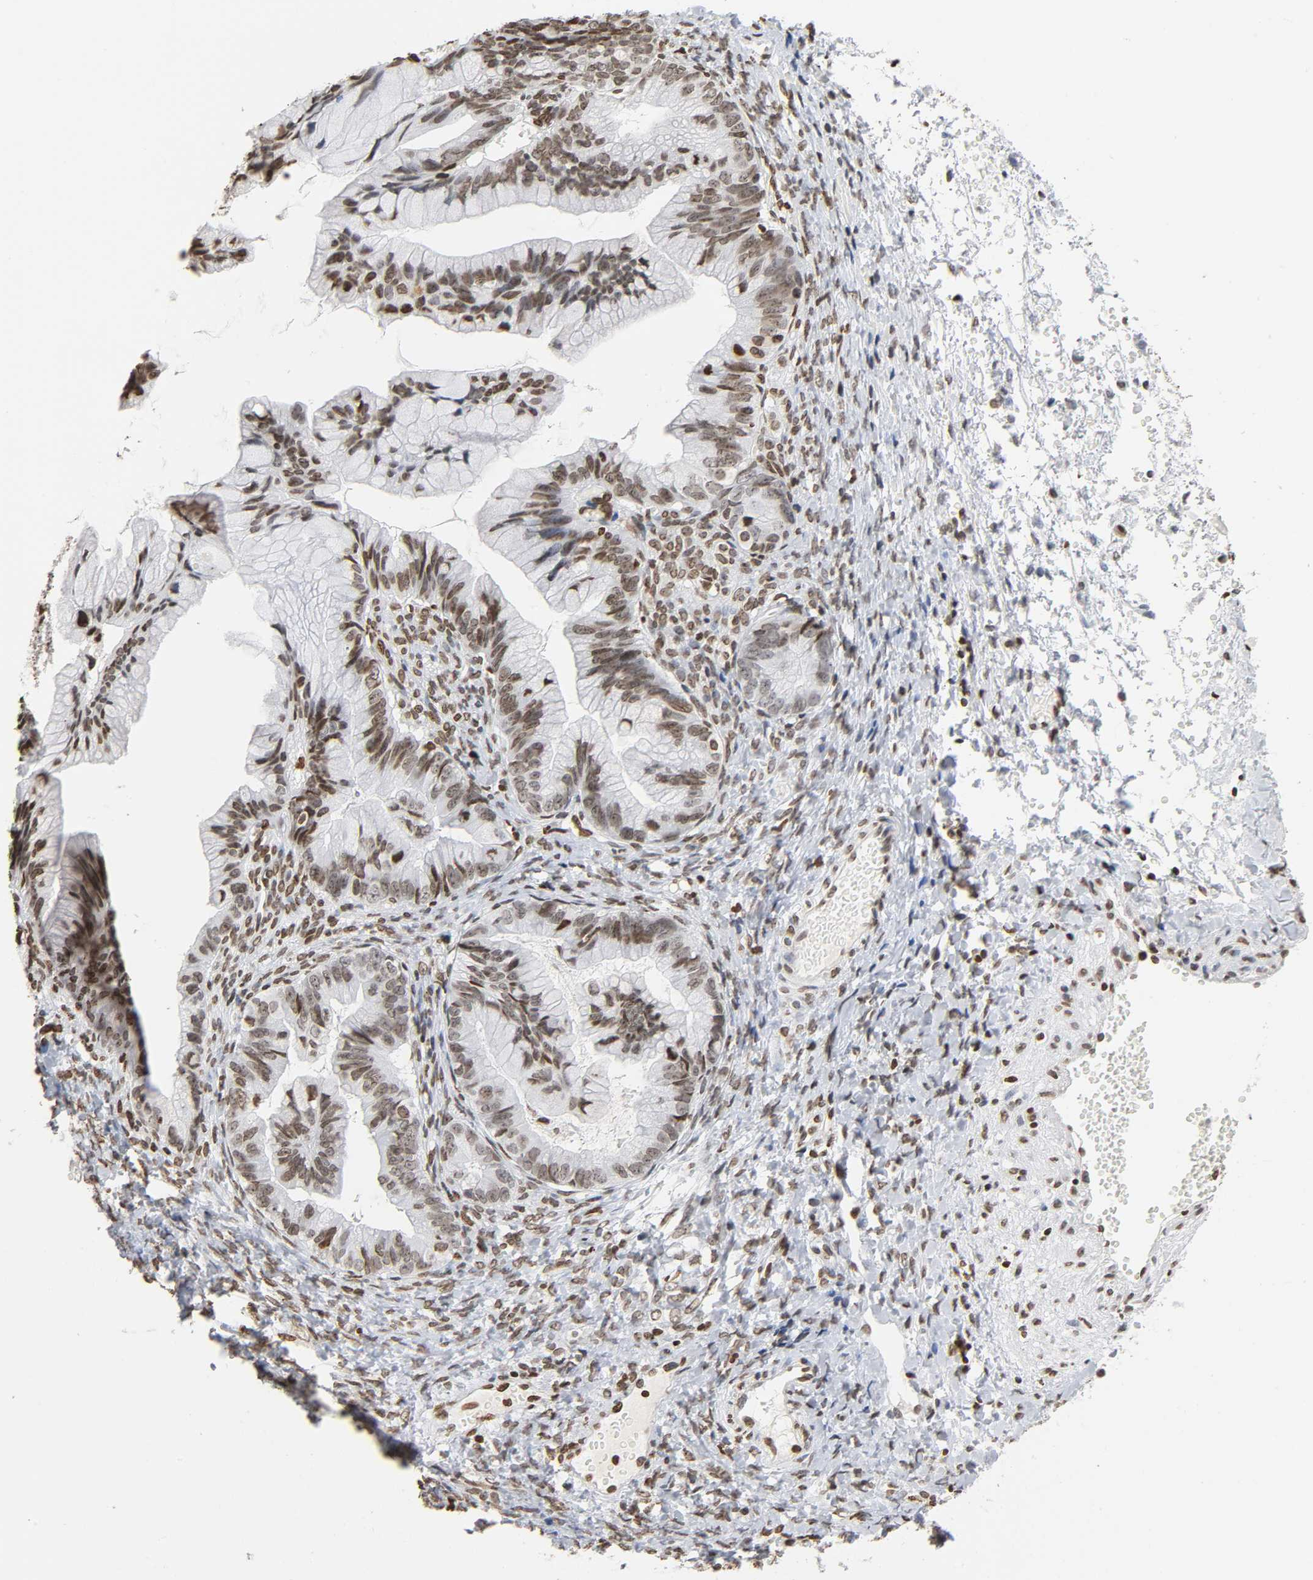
{"staining": {"intensity": "moderate", "quantity": ">75%", "location": "nuclear"}, "tissue": "ovarian cancer", "cell_type": "Tumor cells", "image_type": "cancer", "snomed": [{"axis": "morphology", "description": "Cystadenocarcinoma, mucinous, NOS"}, {"axis": "topography", "description": "Ovary"}], "caption": "Tumor cells reveal medium levels of moderate nuclear expression in approximately >75% of cells in ovarian cancer.", "gene": "HOXA6", "patient": {"sex": "female", "age": 36}}